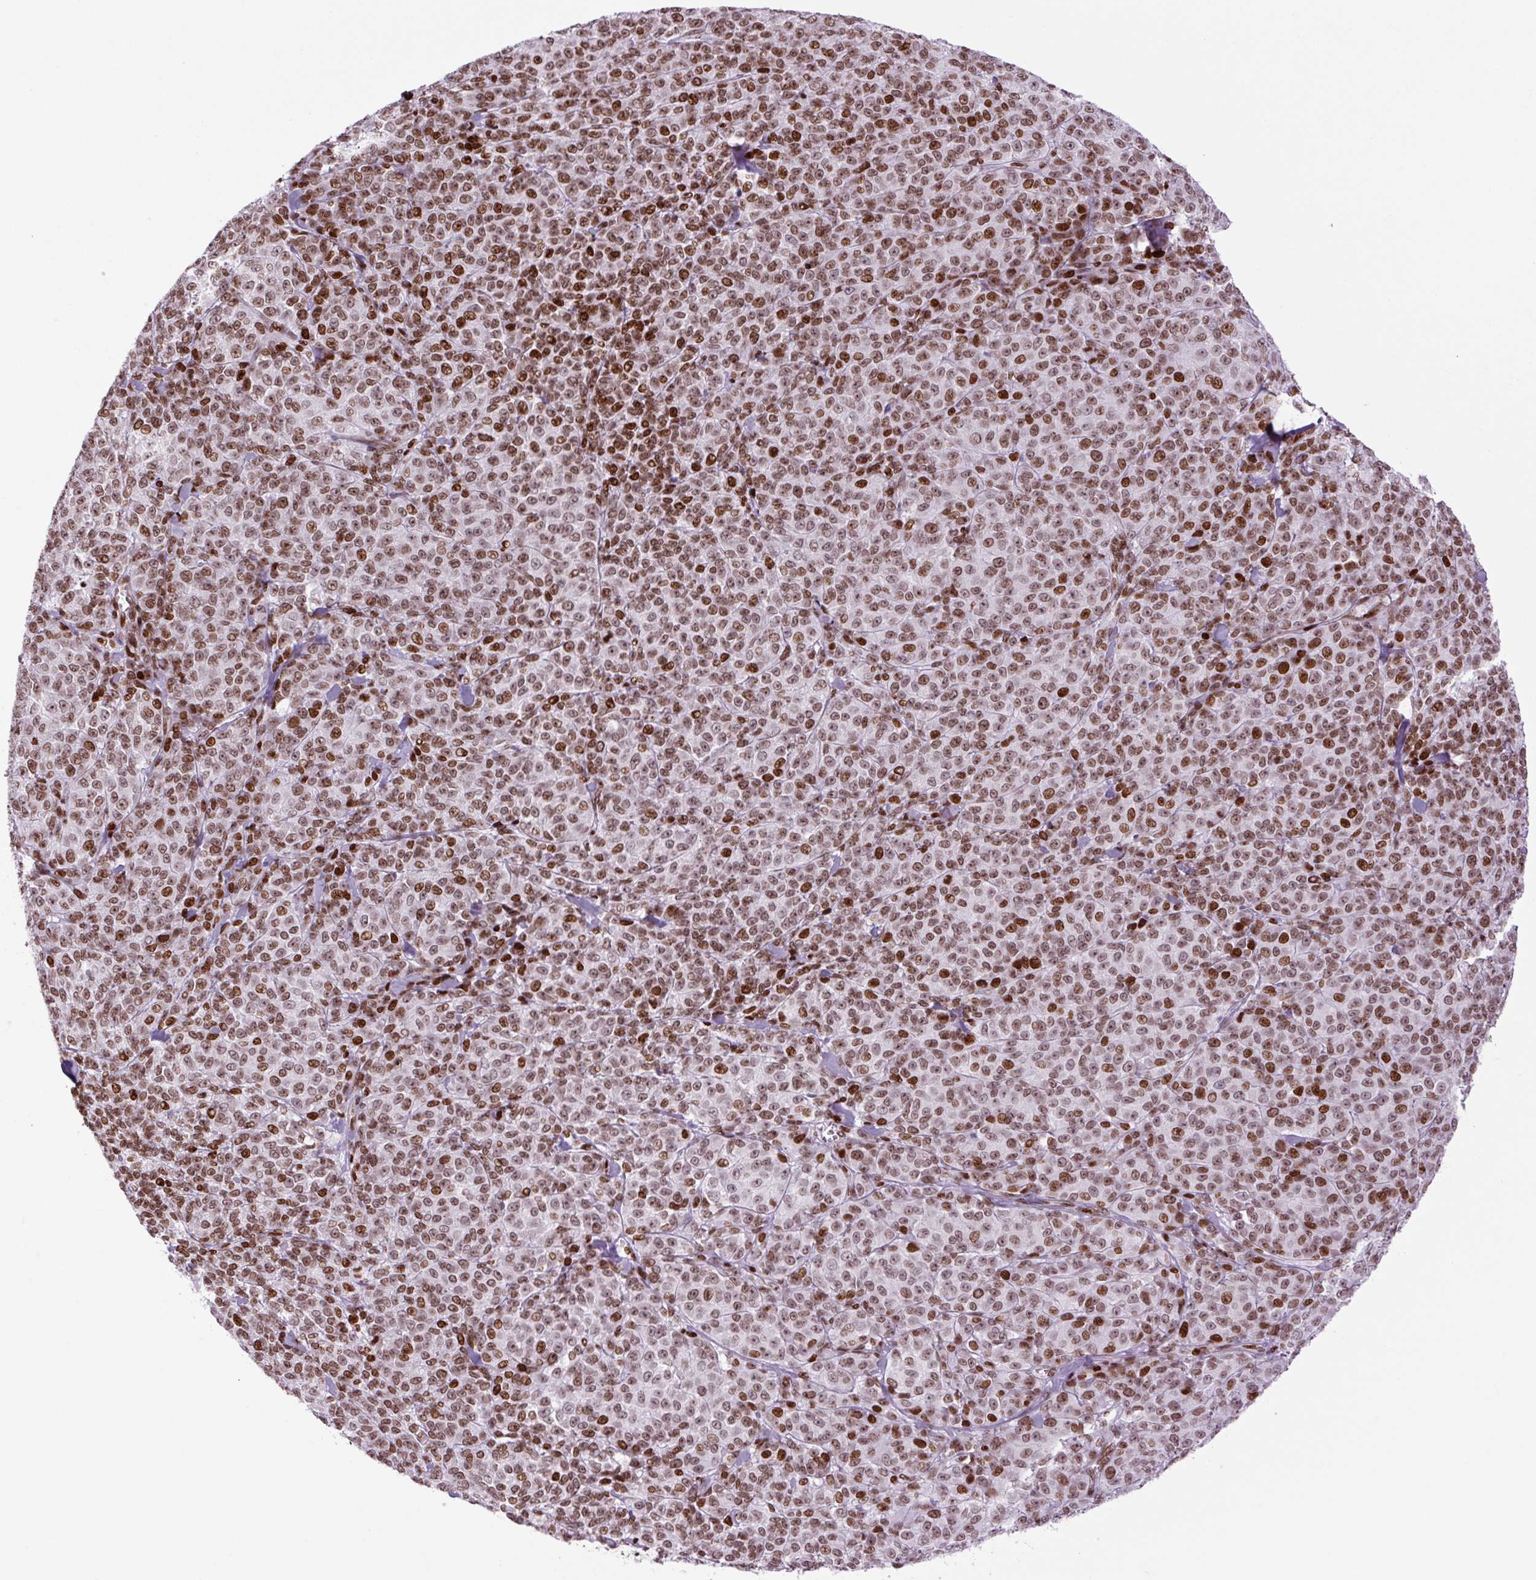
{"staining": {"intensity": "strong", "quantity": ">75%", "location": "nuclear"}, "tissue": "melanoma", "cell_type": "Tumor cells", "image_type": "cancer", "snomed": [{"axis": "morphology", "description": "Normal tissue, NOS"}, {"axis": "morphology", "description": "Malignant melanoma, NOS"}, {"axis": "topography", "description": "Skin"}], "caption": "A brown stain labels strong nuclear staining of a protein in malignant melanoma tumor cells. Nuclei are stained in blue.", "gene": "H1-3", "patient": {"sex": "female", "age": 34}}